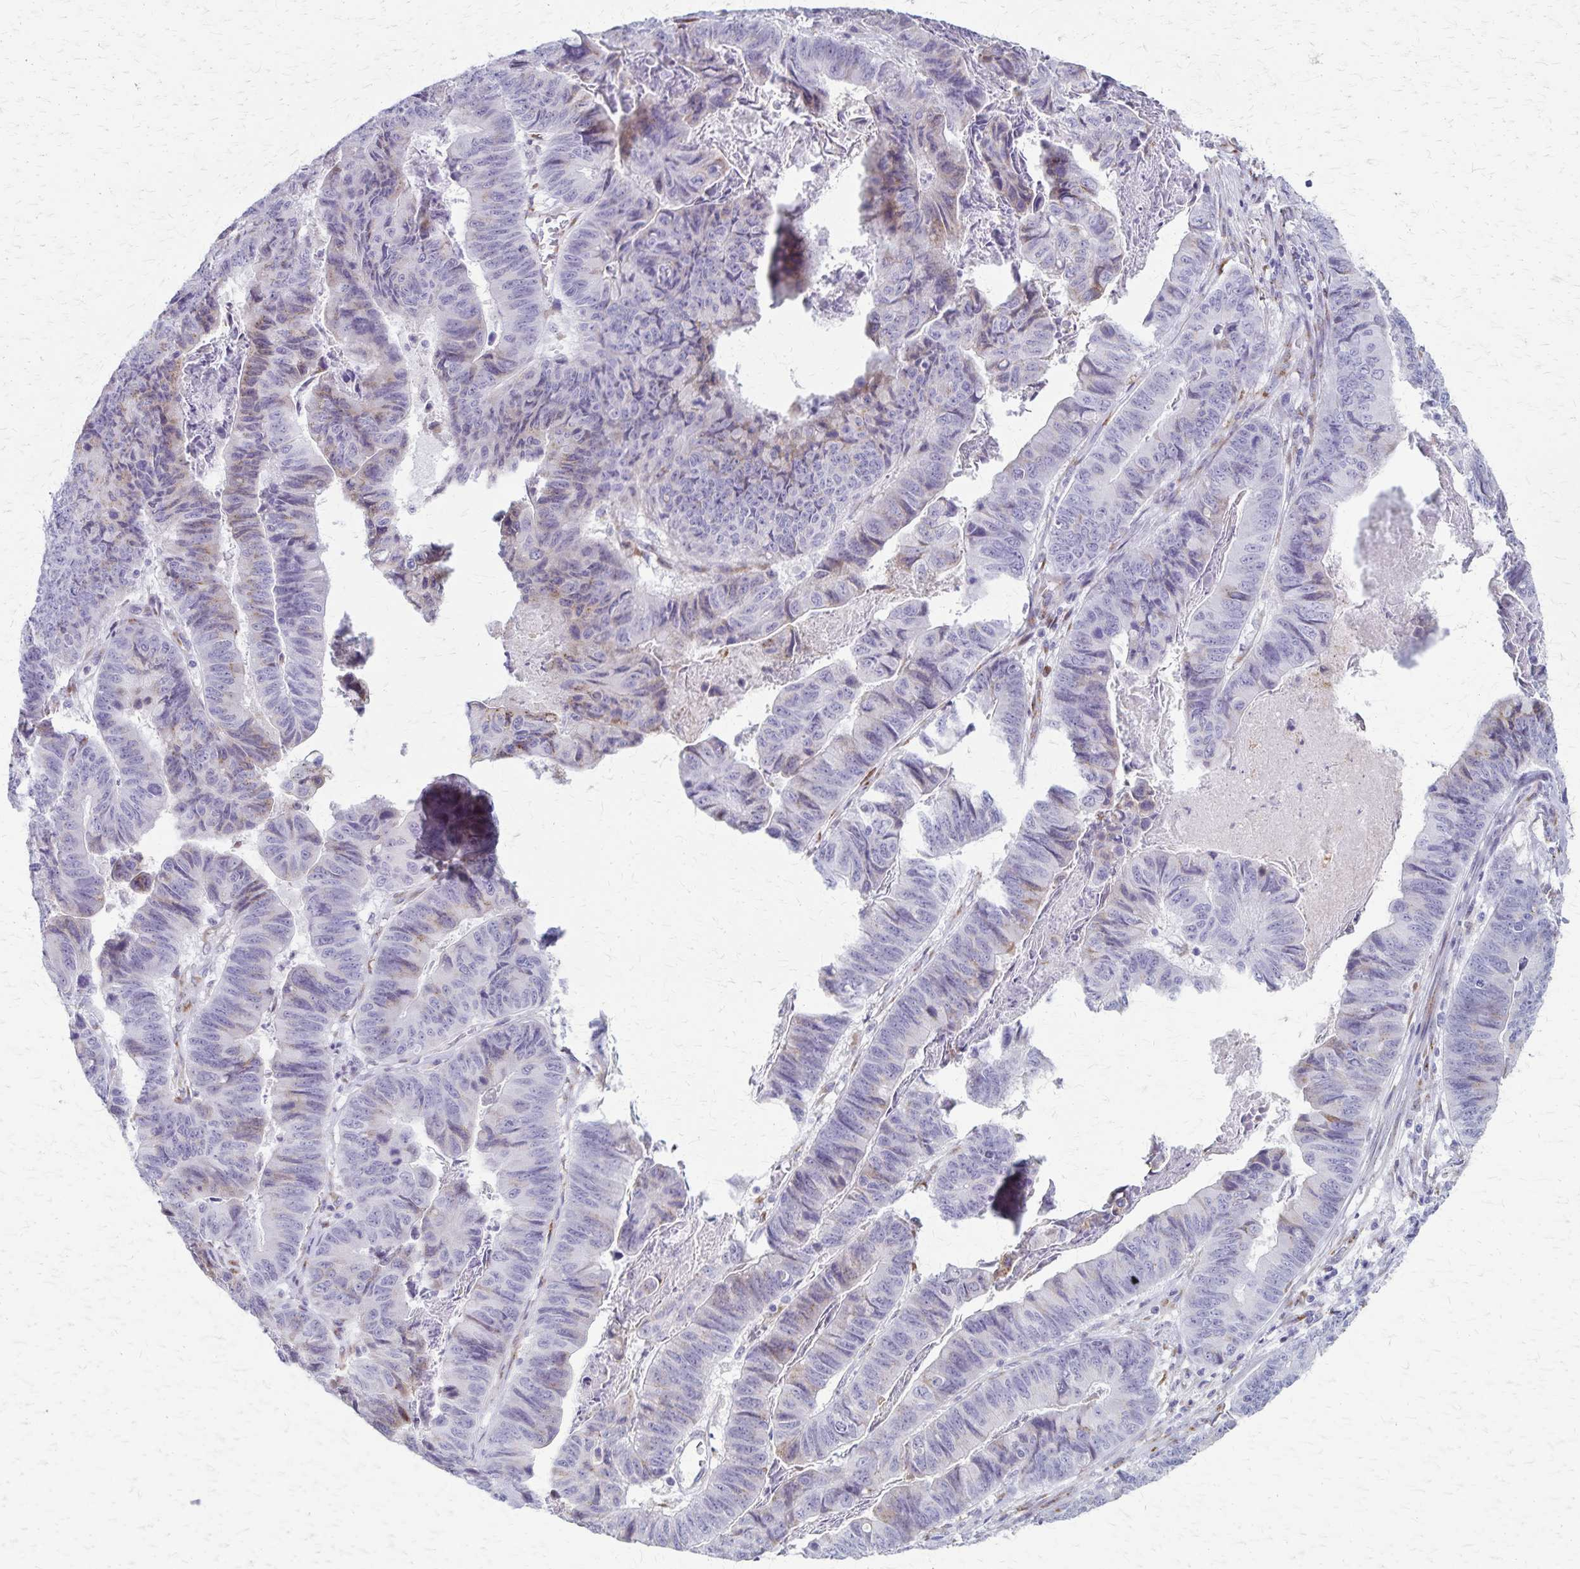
{"staining": {"intensity": "negative", "quantity": "none", "location": "none"}, "tissue": "stomach cancer", "cell_type": "Tumor cells", "image_type": "cancer", "snomed": [{"axis": "morphology", "description": "Adenocarcinoma, NOS"}, {"axis": "topography", "description": "Stomach, lower"}], "caption": "The micrograph exhibits no significant positivity in tumor cells of adenocarcinoma (stomach).", "gene": "MCFD2", "patient": {"sex": "male", "age": 77}}